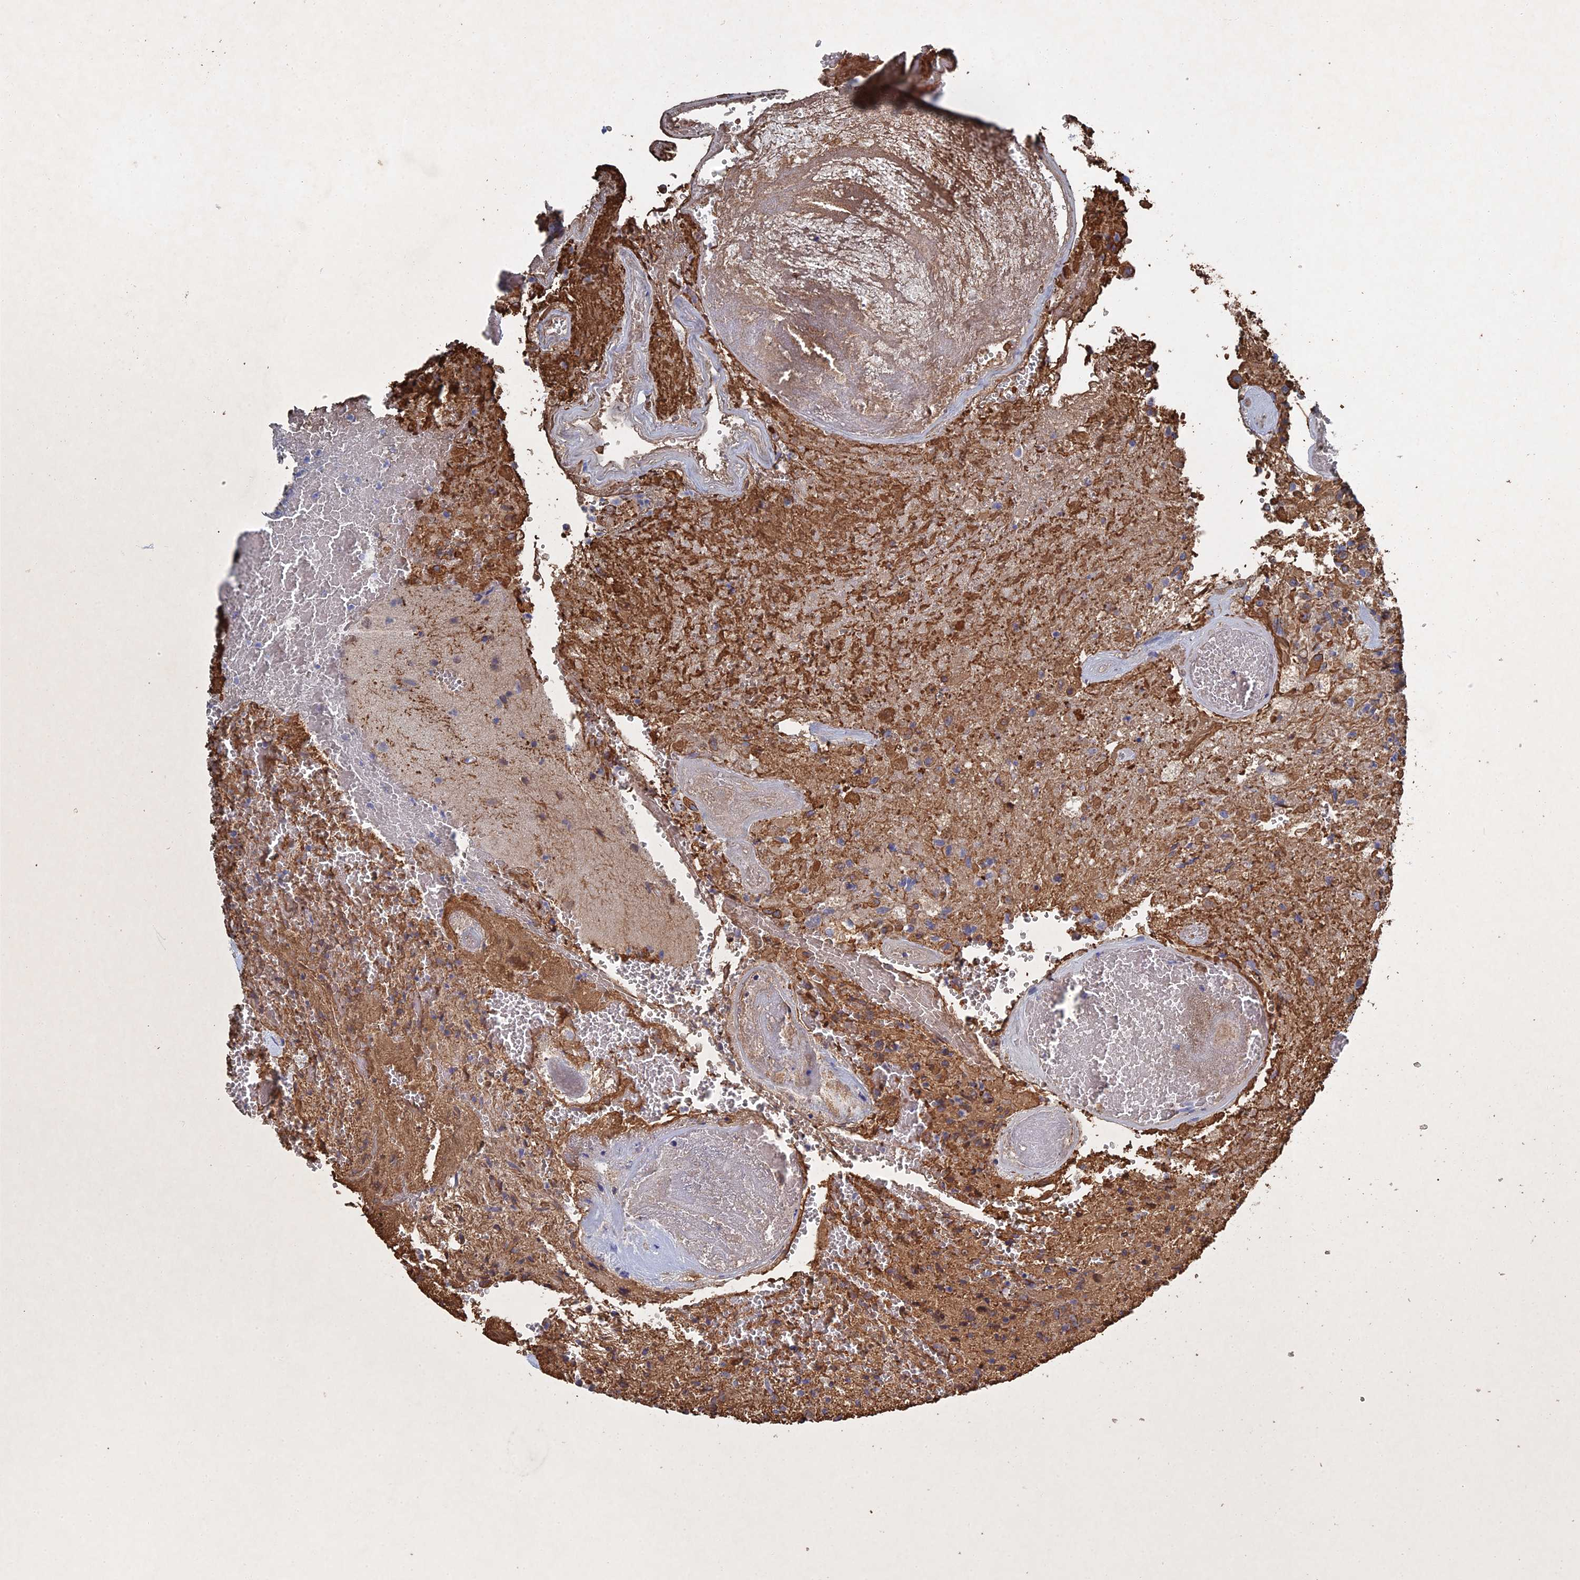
{"staining": {"intensity": "moderate", "quantity": "<25%", "location": "cytoplasmic/membranous"}, "tissue": "glioma", "cell_type": "Tumor cells", "image_type": "cancer", "snomed": [{"axis": "morphology", "description": "Glioma, malignant, High grade"}, {"axis": "topography", "description": "Brain"}], "caption": "Protein analysis of high-grade glioma (malignant) tissue shows moderate cytoplasmic/membranous positivity in about <25% of tumor cells. The staining was performed using DAB (3,3'-diaminobenzidine) to visualize the protein expression in brown, while the nuclei were stained in blue with hematoxylin (Magnification: 20x).", "gene": "GFAP", "patient": {"sex": "male", "age": 56}}